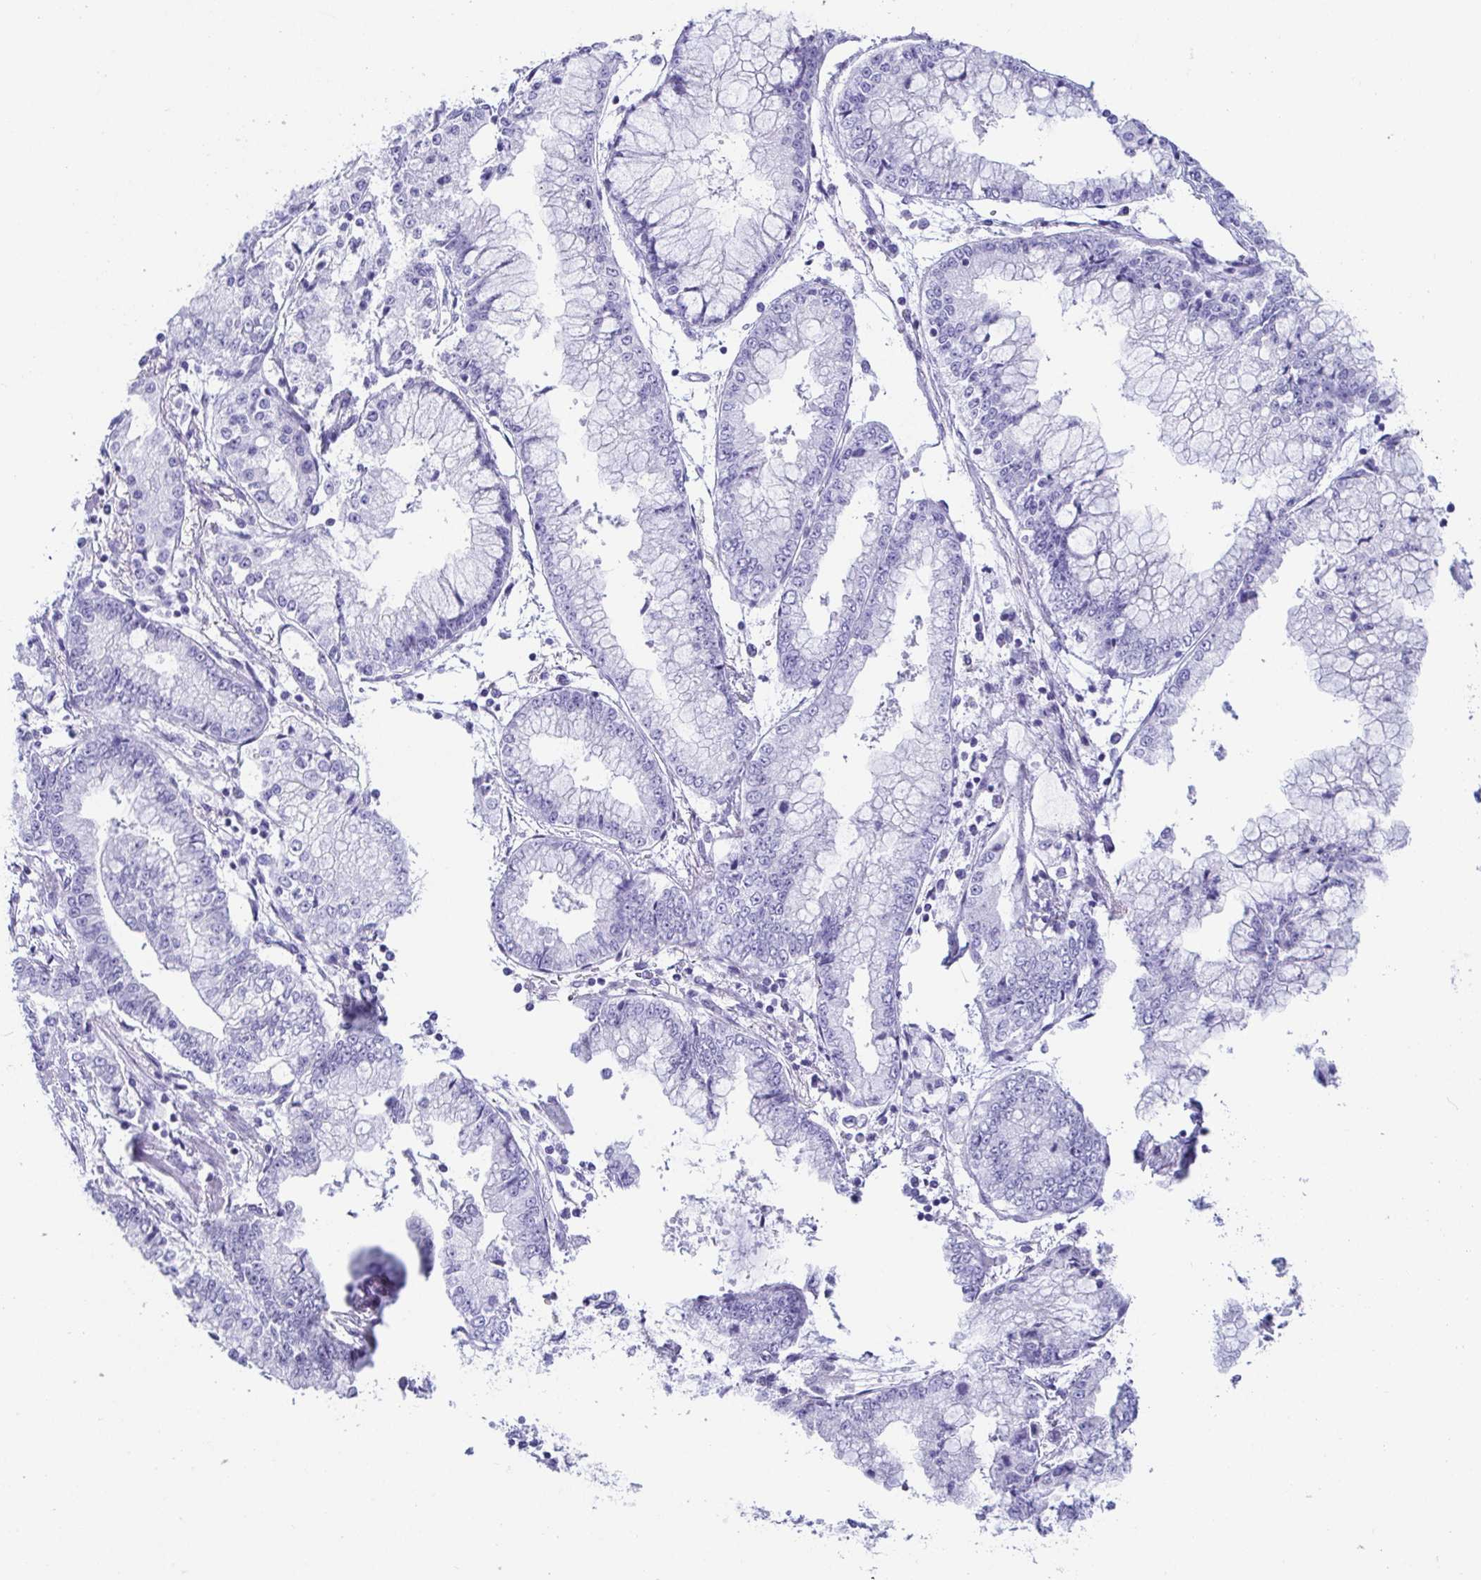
{"staining": {"intensity": "negative", "quantity": "none", "location": "none"}, "tissue": "stomach cancer", "cell_type": "Tumor cells", "image_type": "cancer", "snomed": [{"axis": "morphology", "description": "Adenocarcinoma, NOS"}, {"axis": "topography", "description": "Stomach, upper"}], "caption": "Tumor cells are negative for protein expression in human stomach cancer.", "gene": "CD164L2", "patient": {"sex": "female", "age": 74}}